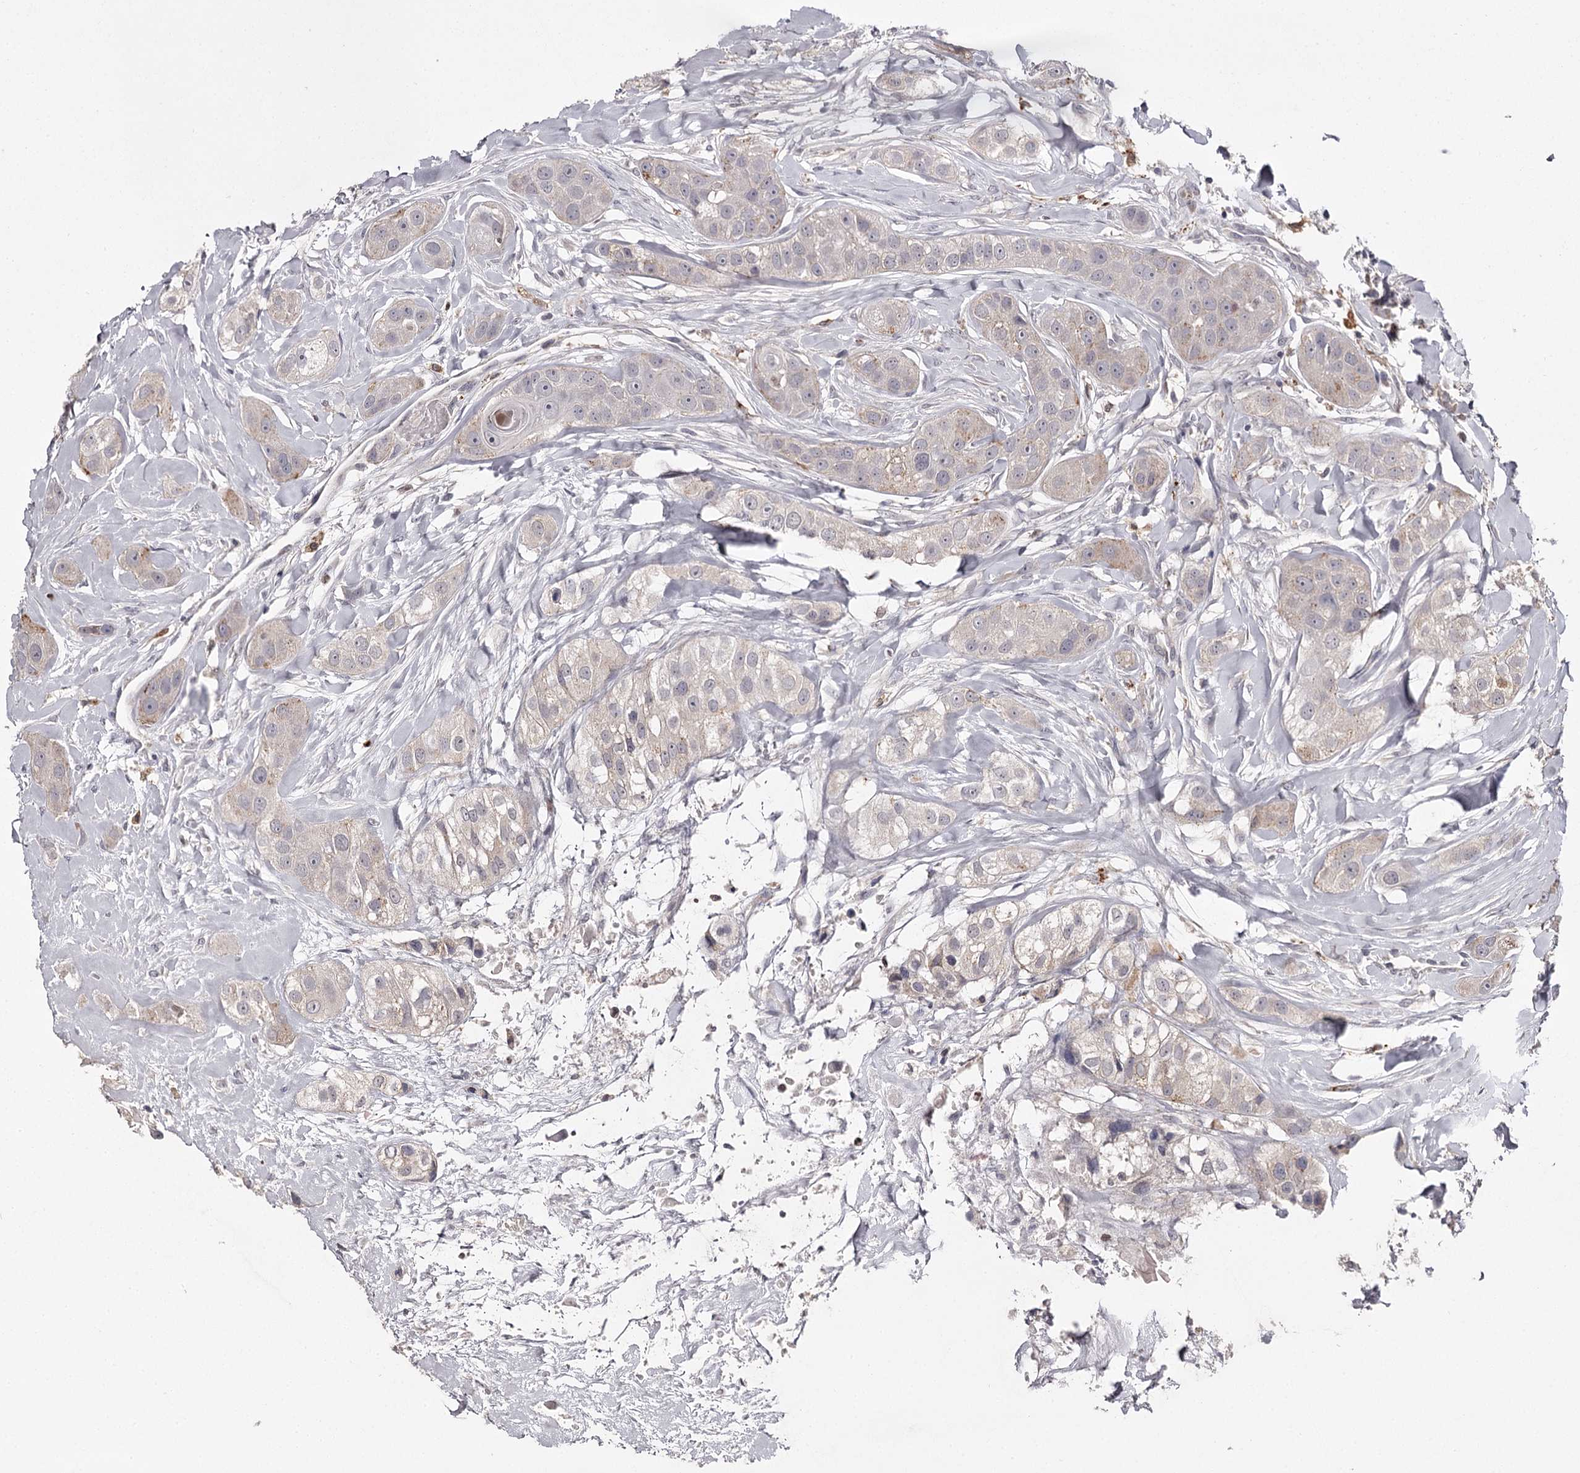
{"staining": {"intensity": "negative", "quantity": "none", "location": "none"}, "tissue": "head and neck cancer", "cell_type": "Tumor cells", "image_type": "cancer", "snomed": [{"axis": "morphology", "description": "Normal tissue, NOS"}, {"axis": "morphology", "description": "Squamous cell carcinoma, NOS"}, {"axis": "topography", "description": "Skeletal muscle"}, {"axis": "topography", "description": "Head-Neck"}], "caption": "This is an immunohistochemistry (IHC) image of human head and neck cancer. There is no positivity in tumor cells.", "gene": "SLC32A1", "patient": {"sex": "male", "age": 51}}